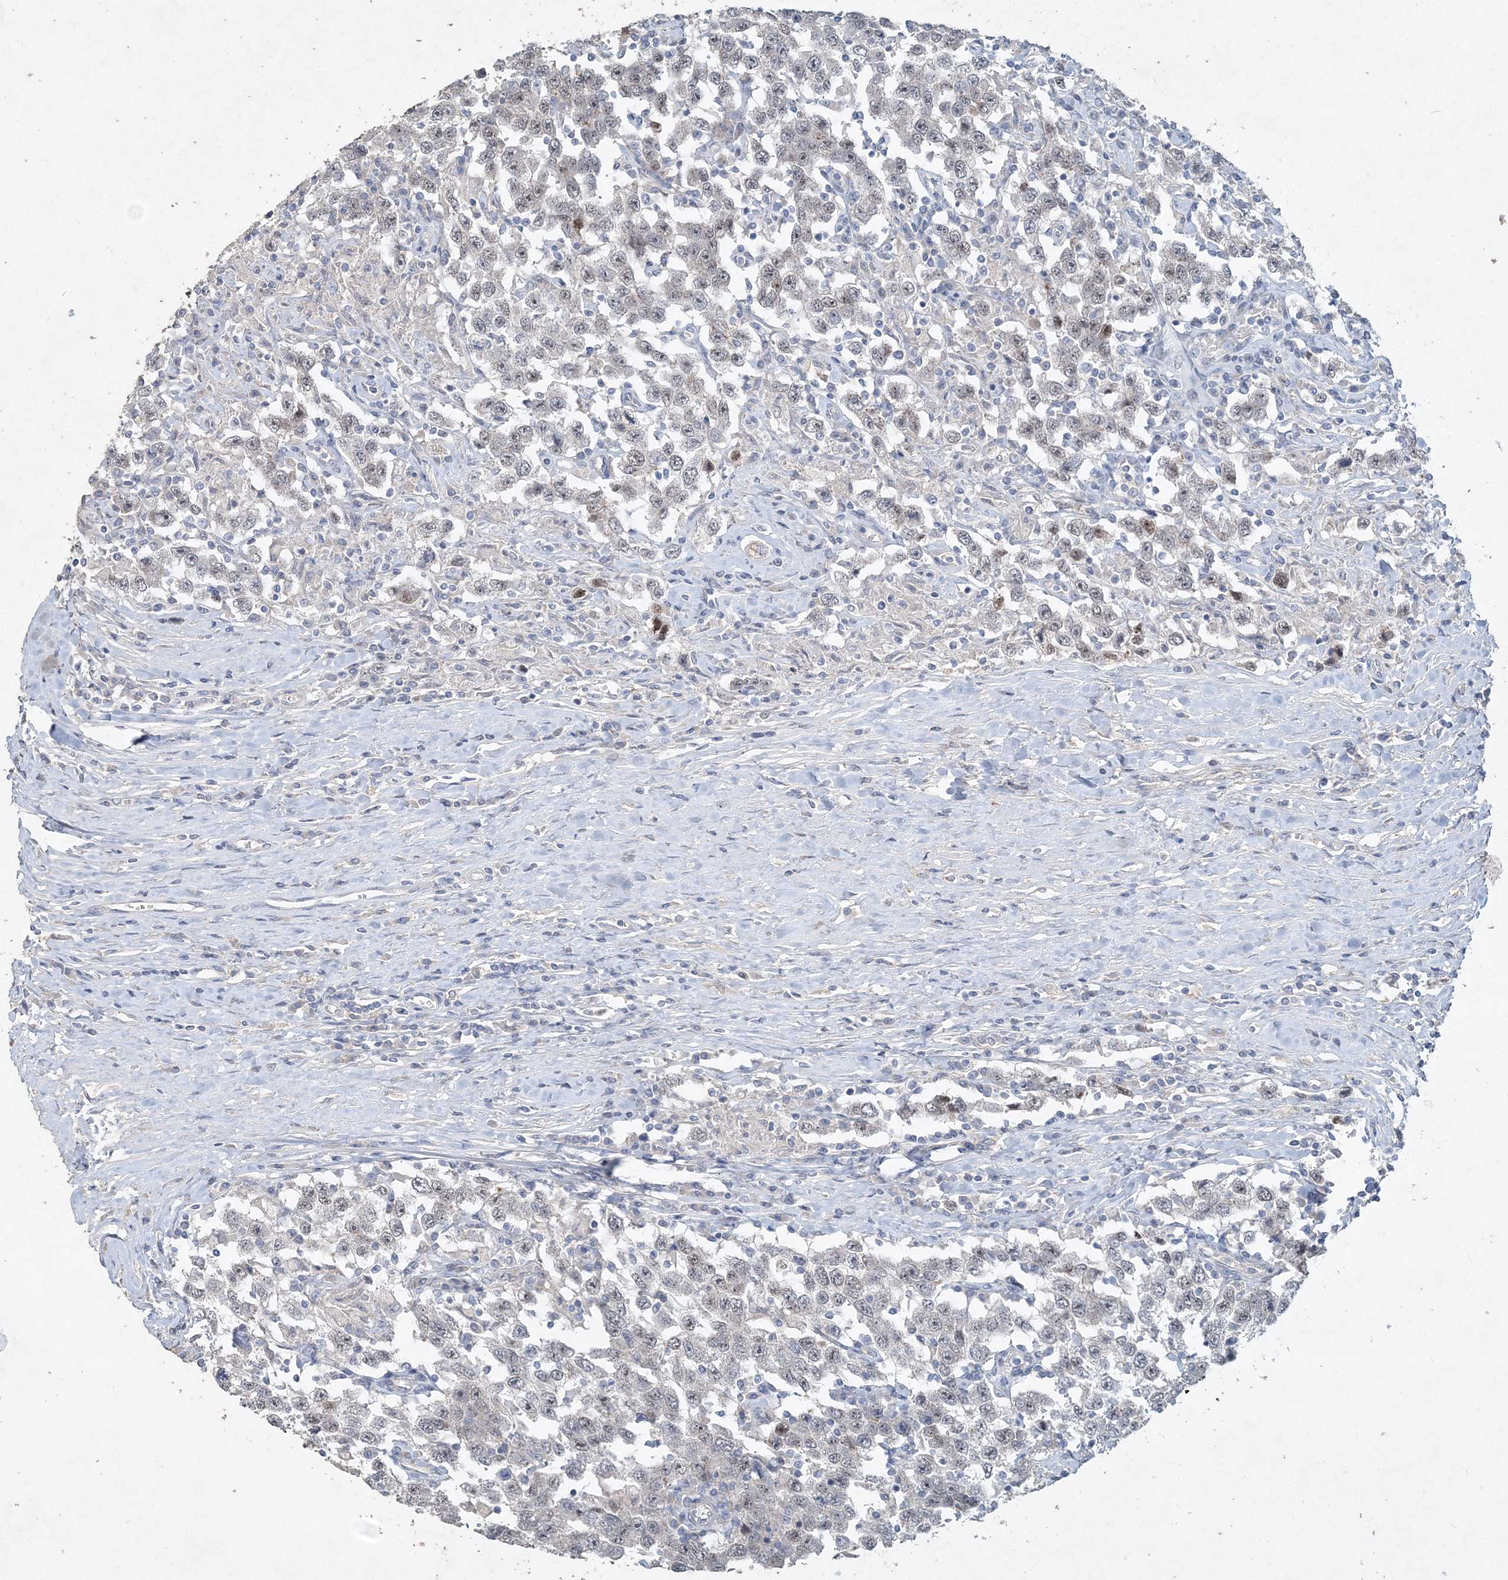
{"staining": {"intensity": "weak", "quantity": "25%-75%", "location": "nuclear"}, "tissue": "testis cancer", "cell_type": "Tumor cells", "image_type": "cancer", "snomed": [{"axis": "morphology", "description": "Seminoma, NOS"}, {"axis": "topography", "description": "Testis"}], "caption": "Testis cancer (seminoma) was stained to show a protein in brown. There is low levels of weak nuclear expression in approximately 25%-75% of tumor cells. (Brightfield microscopy of DAB IHC at high magnification).", "gene": "DNAH5", "patient": {"sex": "male", "age": 41}}